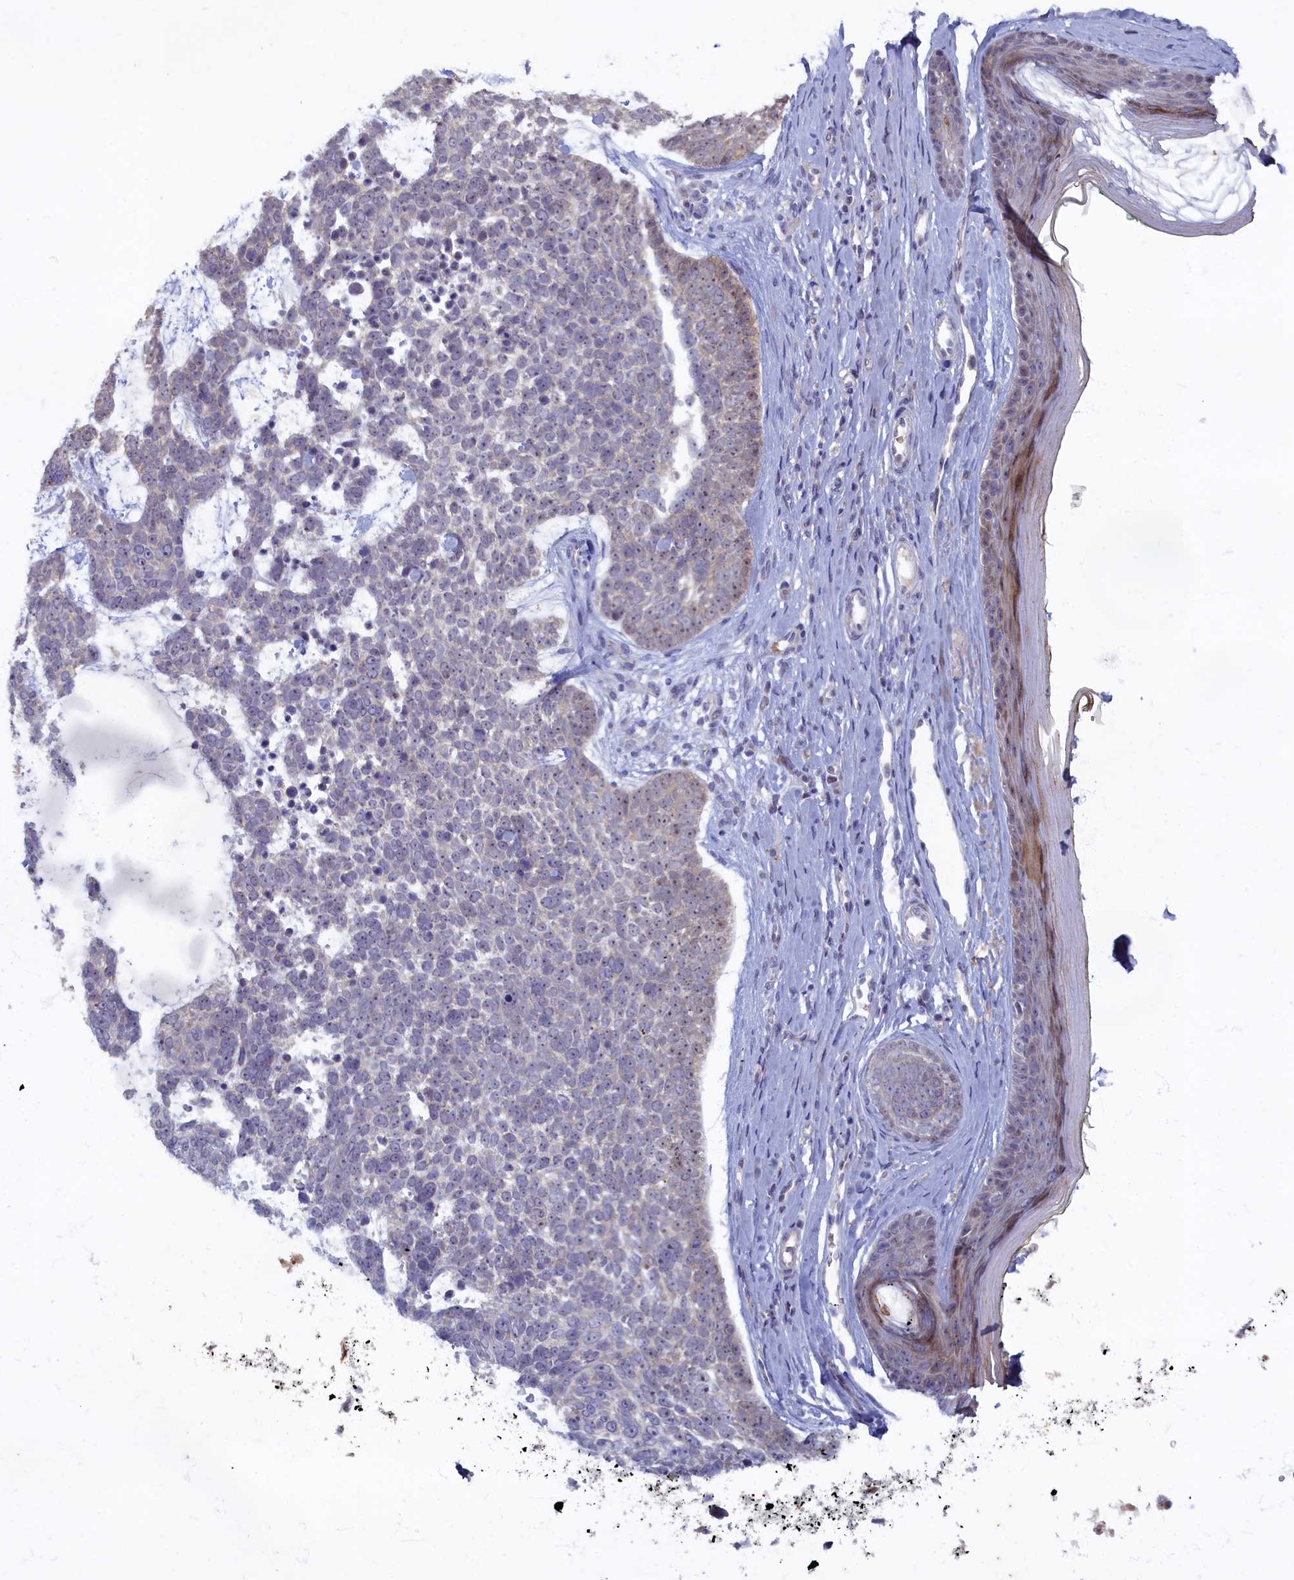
{"staining": {"intensity": "moderate", "quantity": "<25%", "location": "nuclear"}, "tissue": "skin cancer", "cell_type": "Tumor cells", "image_type": "cancer", "snomed": [{"axis": "morphology", "description": "Basal cell carcinoma"}, {"axis": "topography", "description": "Skin"}], "caption": "Protein expression analysis of human skin basal cell carcinoma reveals moderate nuclear expression in approximately <25% of tumor cells. (brown staining indicates protein expression, while blue staining denotes nuclei).", "gene": "HUNK", "patient": {"sex": "female", "age": 81}}